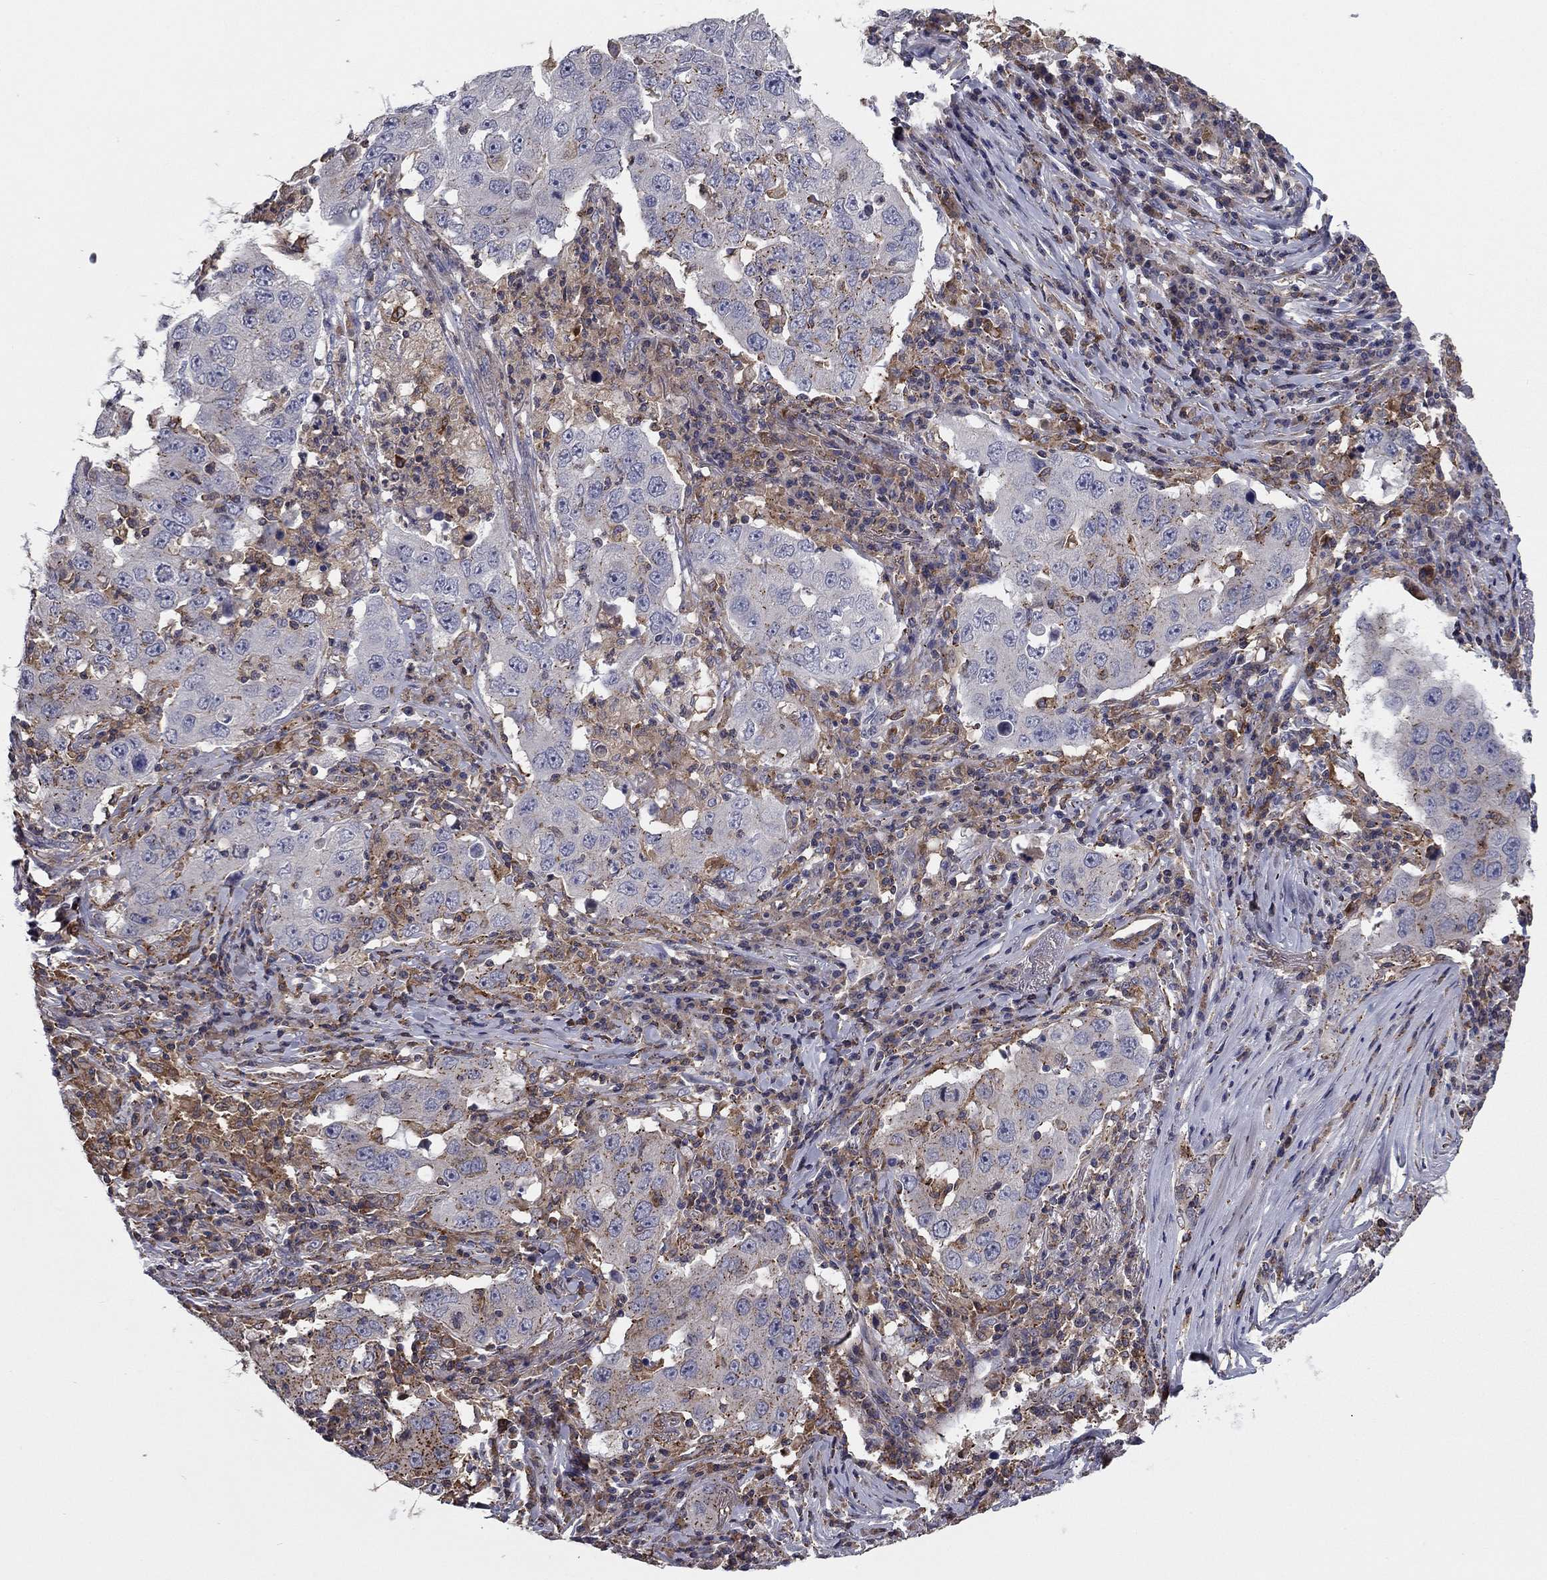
{"staining": {"intensity": "negative", "quantity": "none", "location": "none"}, "tissue": "lung cancer", "cell_type": "Tumor cells", "image_type": "cancer", "snomed": [{"axis": "morphology", "description": "Adenocarcinoma, NOS"}, {"axis": "topography", "description": "Lung"}], "caption": "Immunohistochemistry photomicrograph of neoplastic tissue: human lung cancer stained with DAB displays no significant protein staining in tumor cells.", "gene": "PLCB2", "patient": {"sex": "male", "age": 73}}